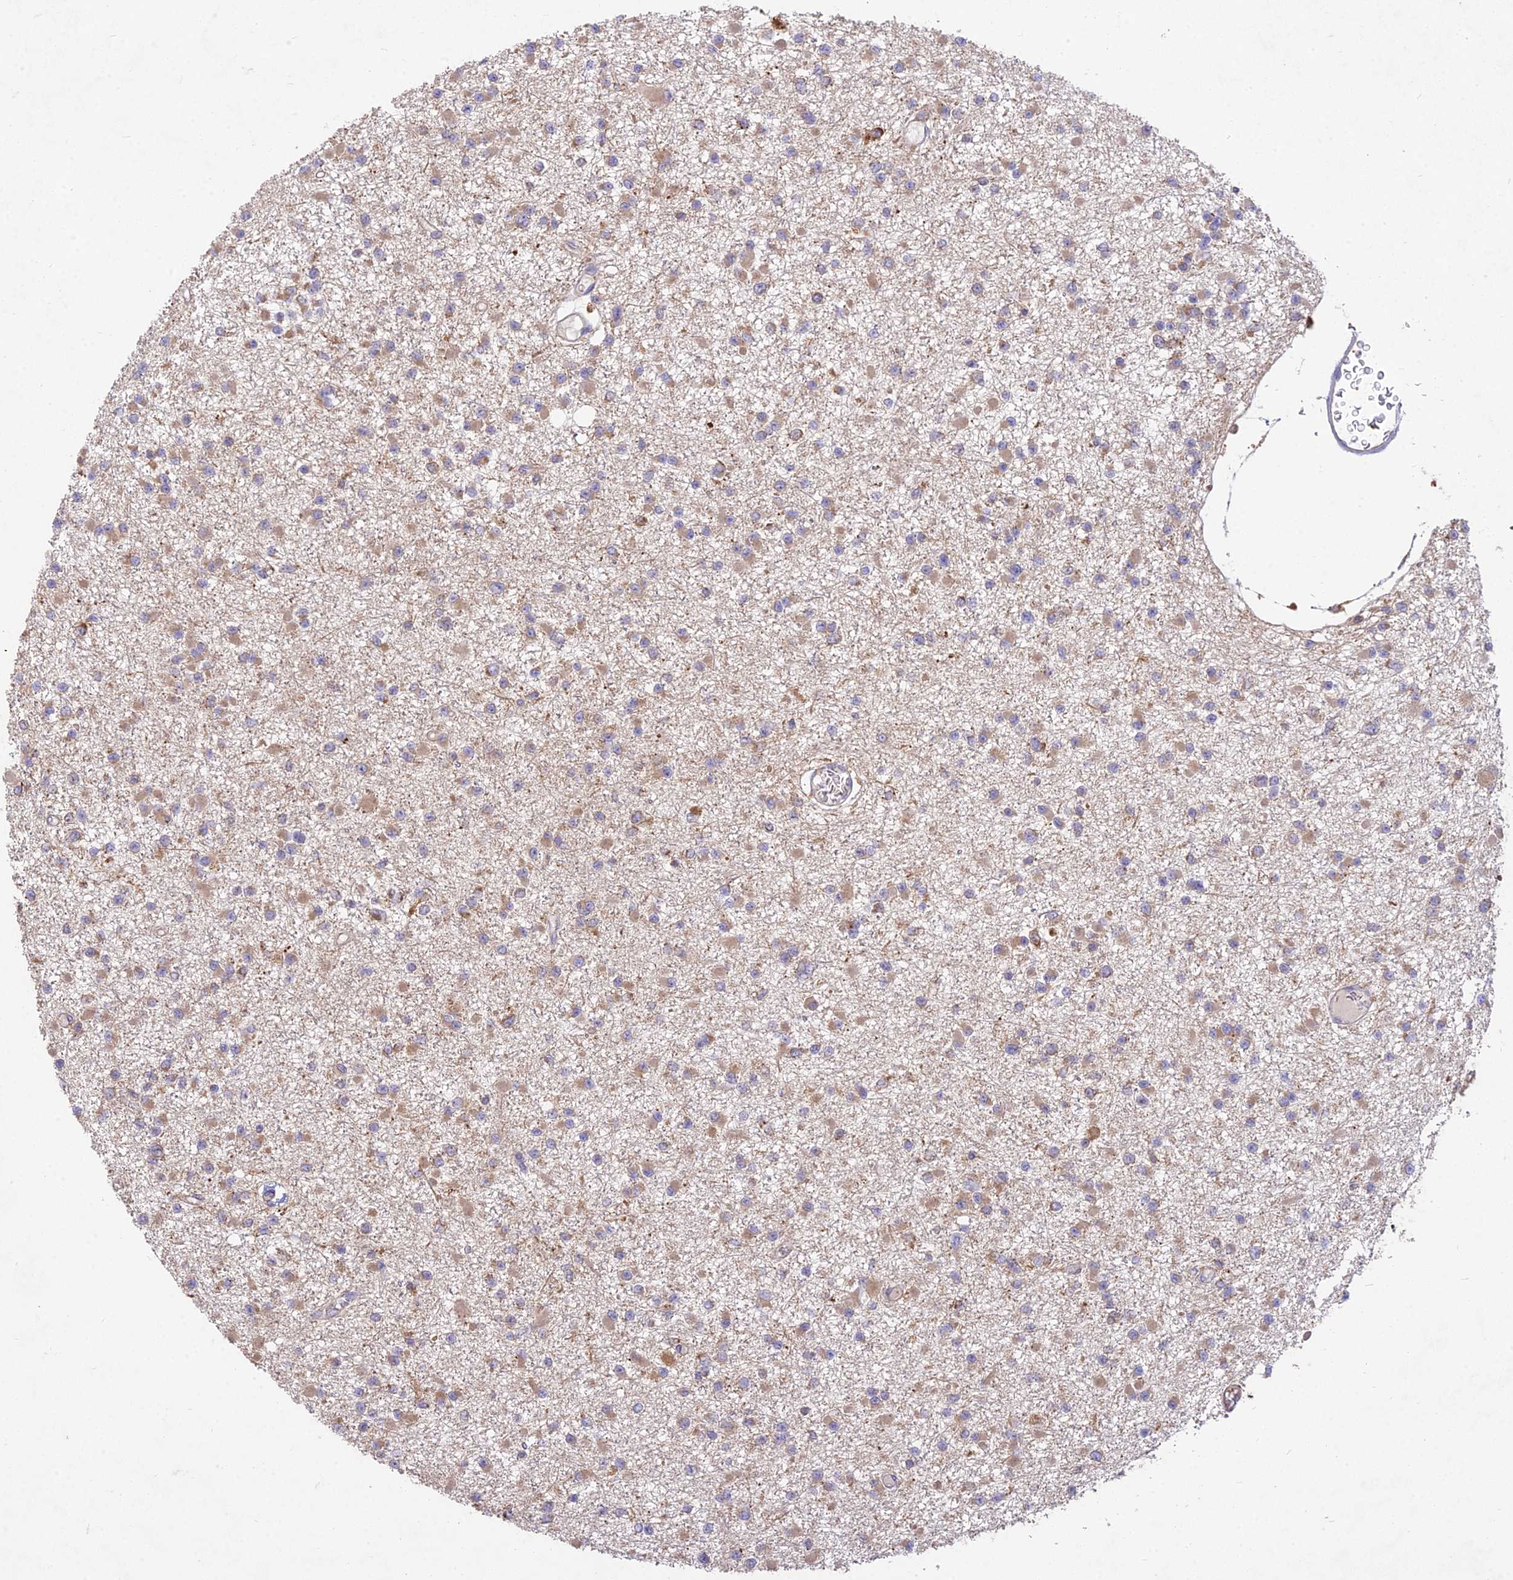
{"staining": {"intensity": "moderate", "quantity": "25%-75%", "location": "cytoplasmic/membranous"}, "tissue": "glioma", "cell_type": "Tumor cells", "image_type": "cancer", "snomed": [{"axis": "morphology", "description": "Glioma, malignant, Low grade"}, {"axis": "topography", "description": "Brain"}], "caption": "Immunohistochemistry histopathology image of human glioma stained for a protein (brown), which shows medium levels of moderate cytoplasmic/membranous positivity in about 25%-75% of tumor cells.", "gene": "NXNL2", "patient": {"sex": "female", "age": 22}}